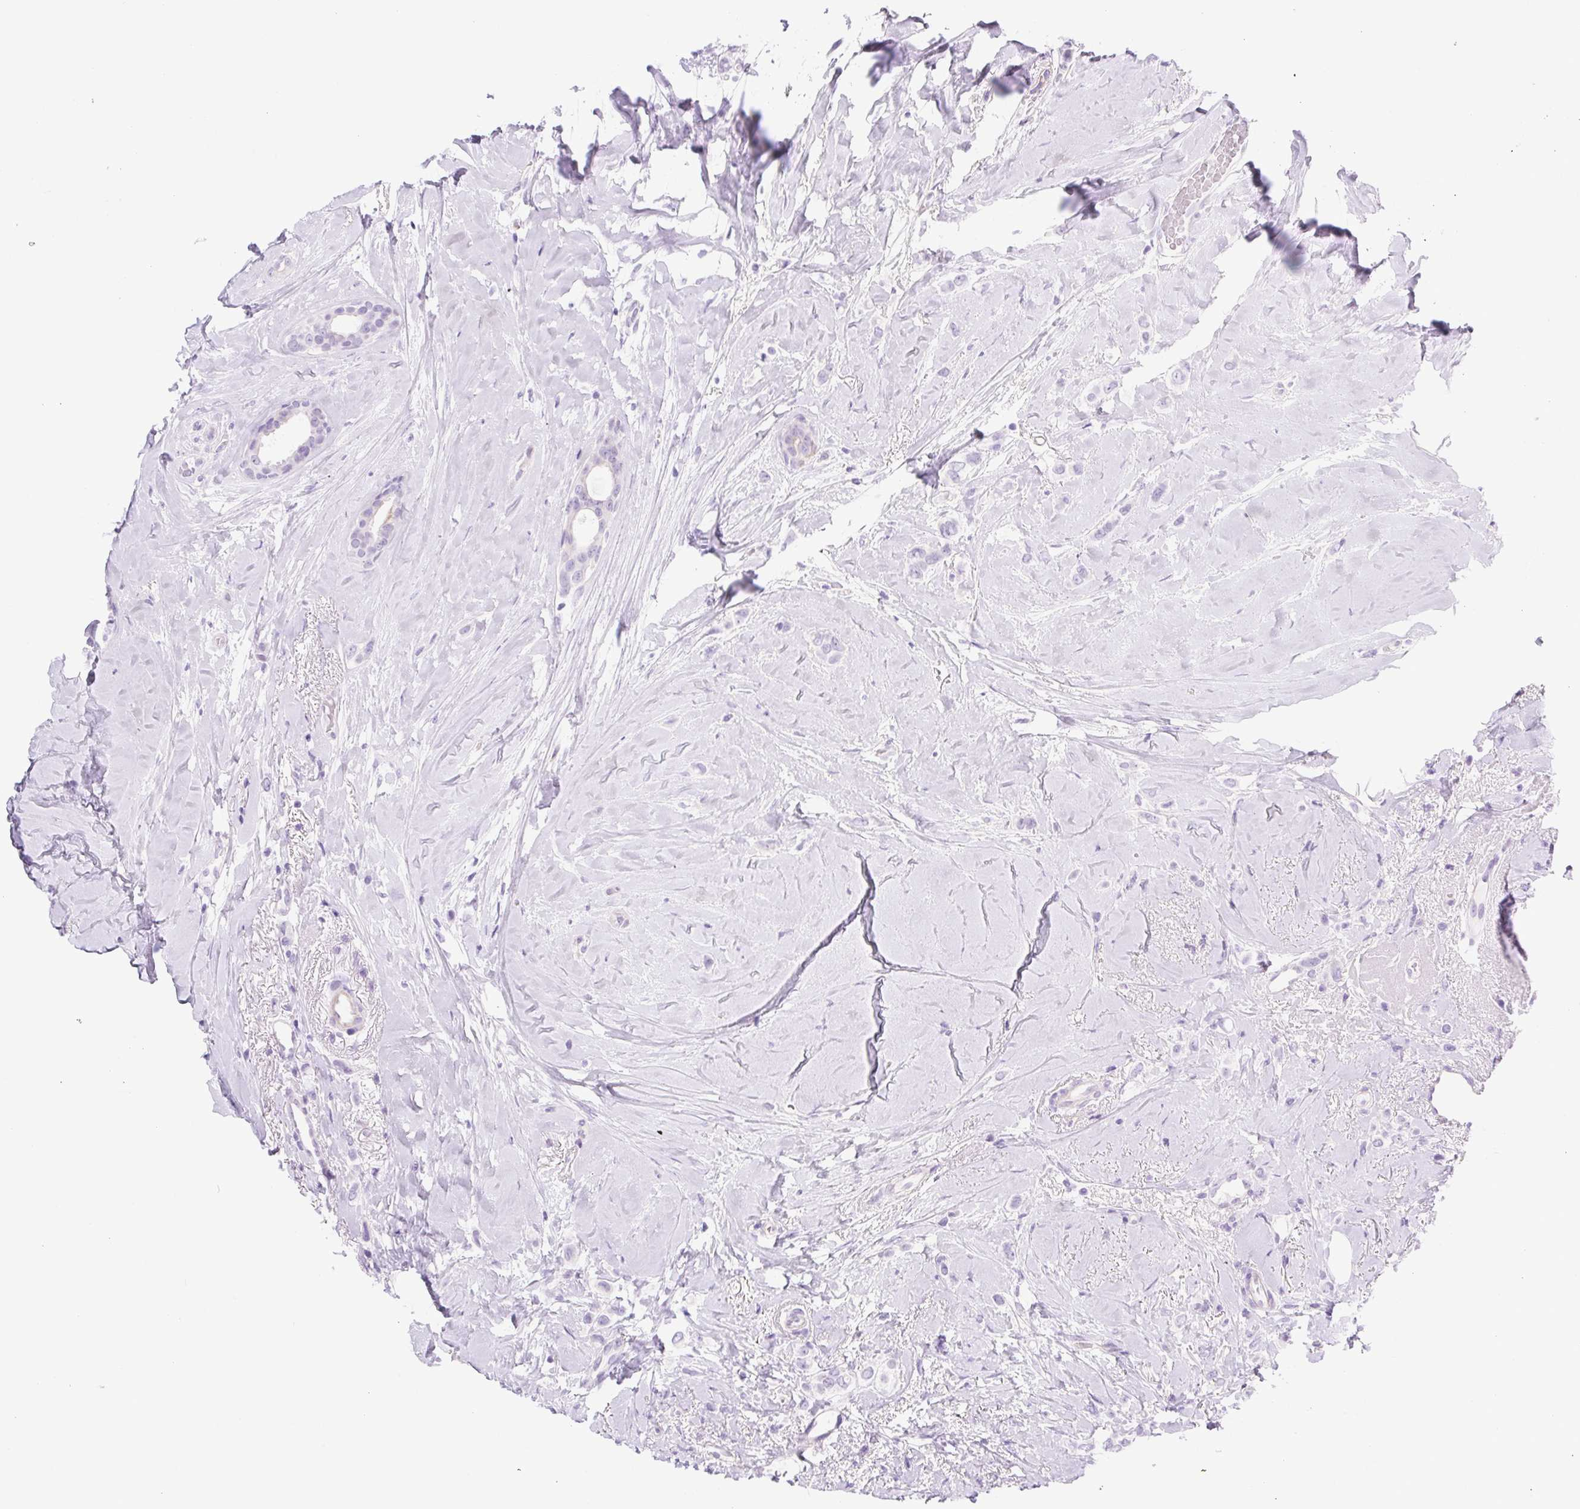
{"staining": {"intensity": "negative", "quantity": "none", "location": "none"}, "tissue": "breast cancer", "cell_type": "Tumor cells", "image_type": "cancer", "snomed": [{"axis": "morphology", "description": "Lobular carcinoma"}, {"axis": "topography", "description": "Breast"}], "caption": "Tumor cells show no significant expression in breast cancer.", "gene": "SPACA5B", "patient": {"sex": "female", "age": 66}}